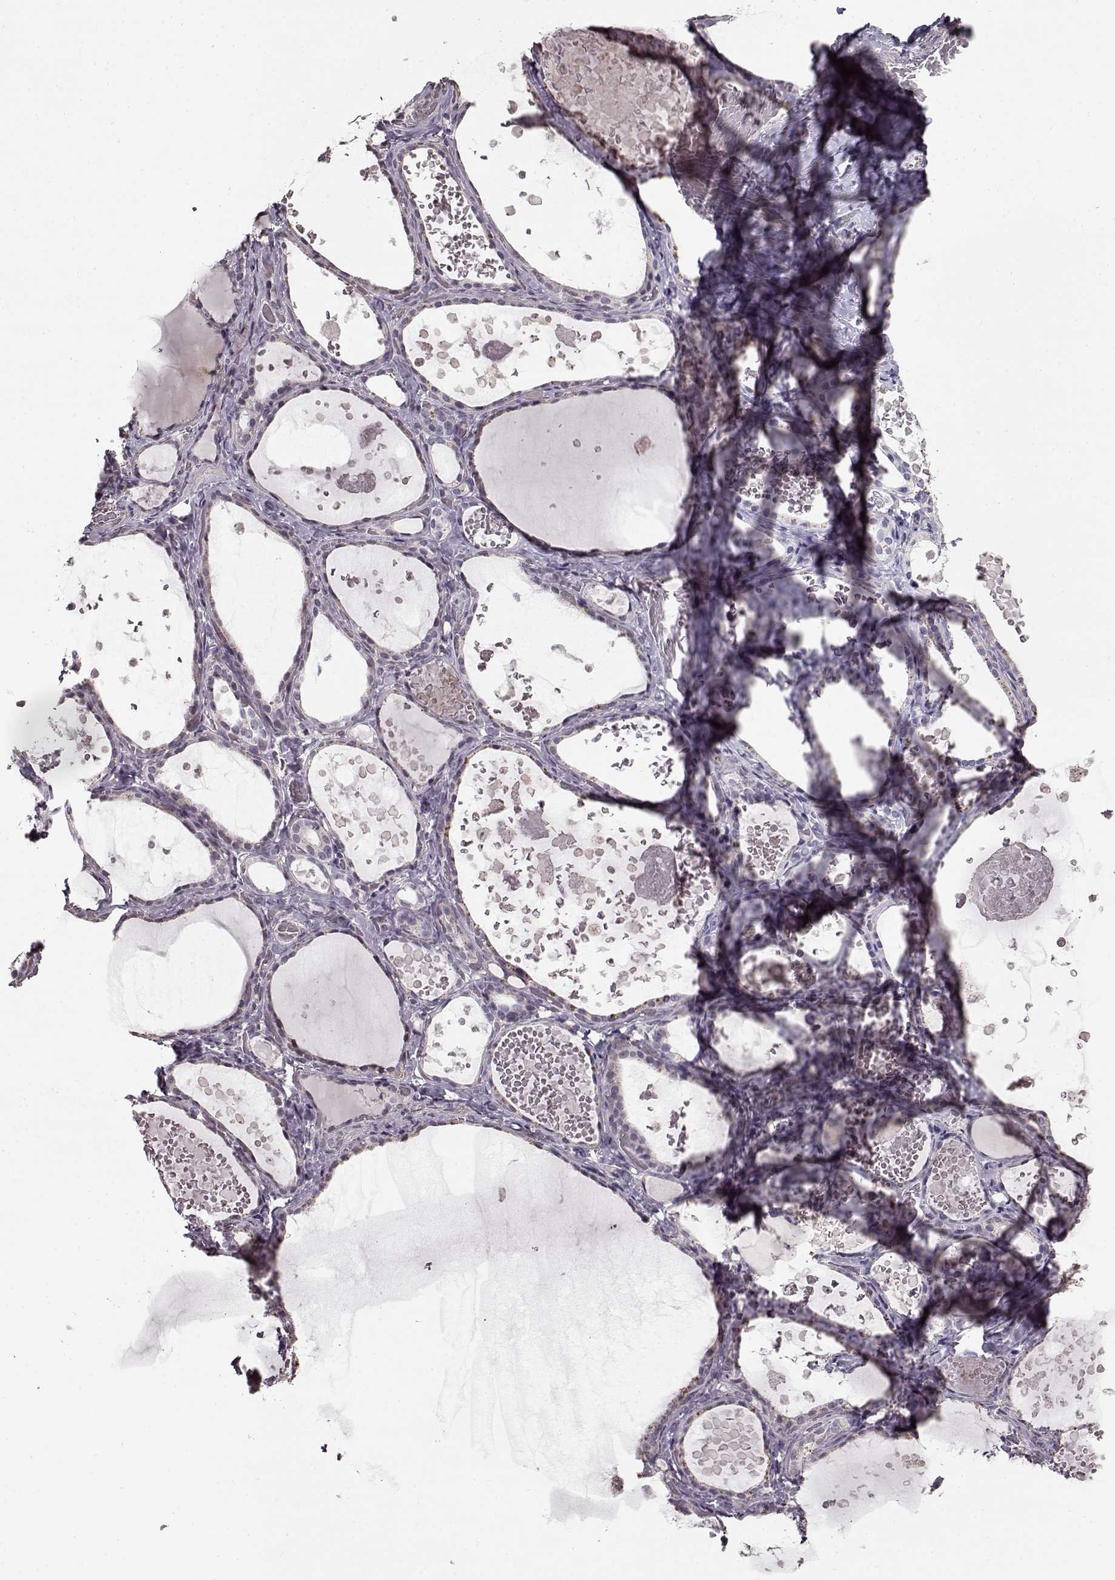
{"staining": {"intensity": "negative", "quantity": "none", "location": "none"}, "tissue": "thyroid gland", "cell_type": "Glandular cells", "image_type": "normal", "snomed": [{"axis": "morphology", "description": "Normal tissue, NOS"}, {"axis": "topography", "description": "Thyroid gland"}], "caption": "Immunohistochemical staining of benign thyroid gland shows no significant staining in glandular cells. (Immunohistochemistry, brightfield microscopy, high magnification).", "gene": "FSHB", "patient": {"sex": "female", "age": 56}}